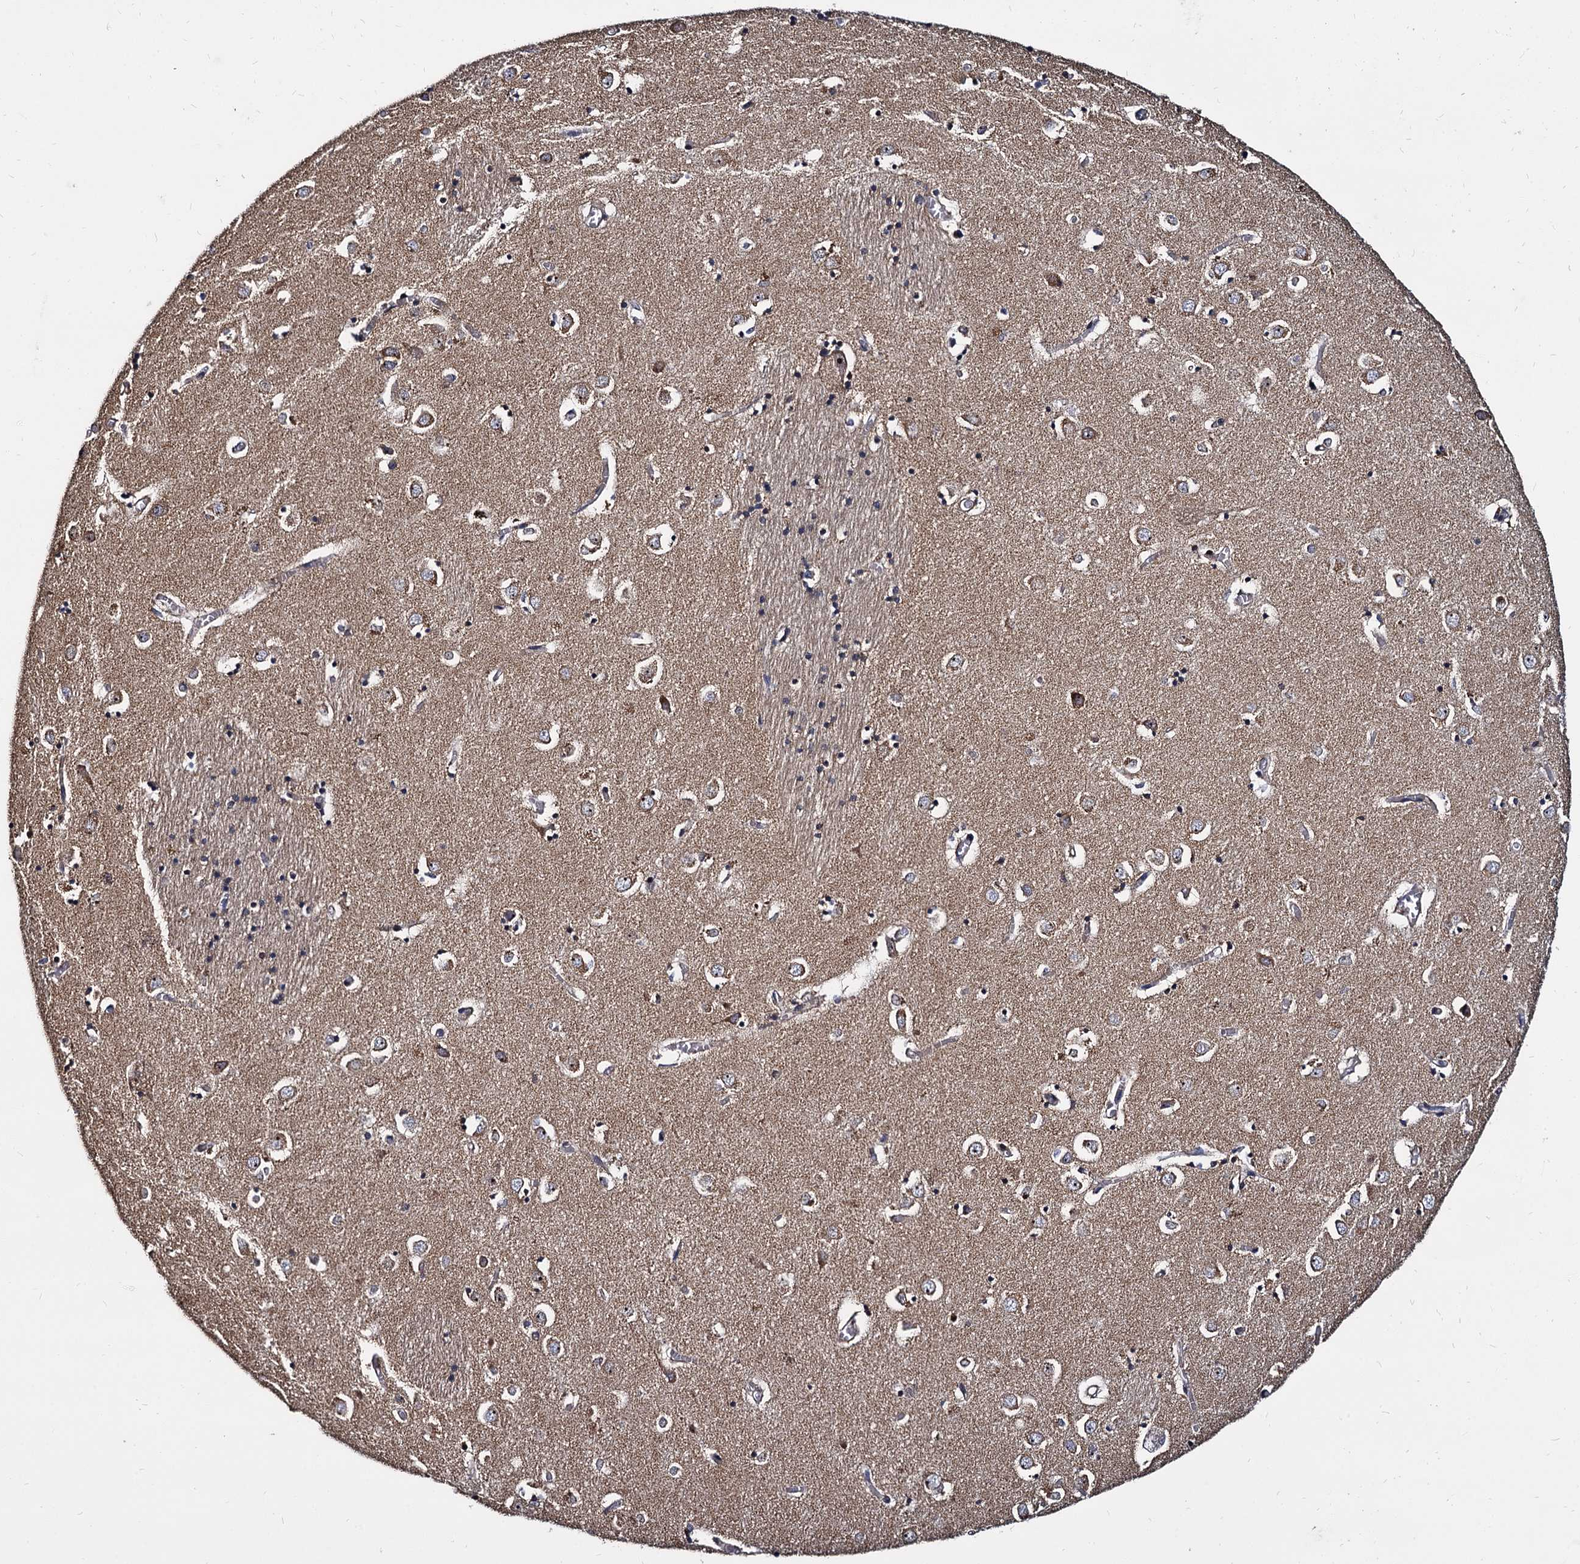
{"staining": {"intensity": "moderate", "quantity": "<25%", "location": "cytoplasmic/membranous,nuclear"}, "tissue": "caudate", "cell_type": "Glial cells", "image_type": "normal", "snomed": [{"axis": "morphology", "description": "Normal tissue, NOS"}, {"axis": "topography", "description": "Lateral ventricle wall"}], "caption": "This photomicrograph exhibits unremarkable caudate stained with immunohistochemistry to label a protein in brown. The cytoplasmic/membranous,nuclear of glial cells show moderate positivity for the protein. Nuclei are counter-stained blue.", "gene": "WWC3", "patient": {"sex": "male", "age": 70}}